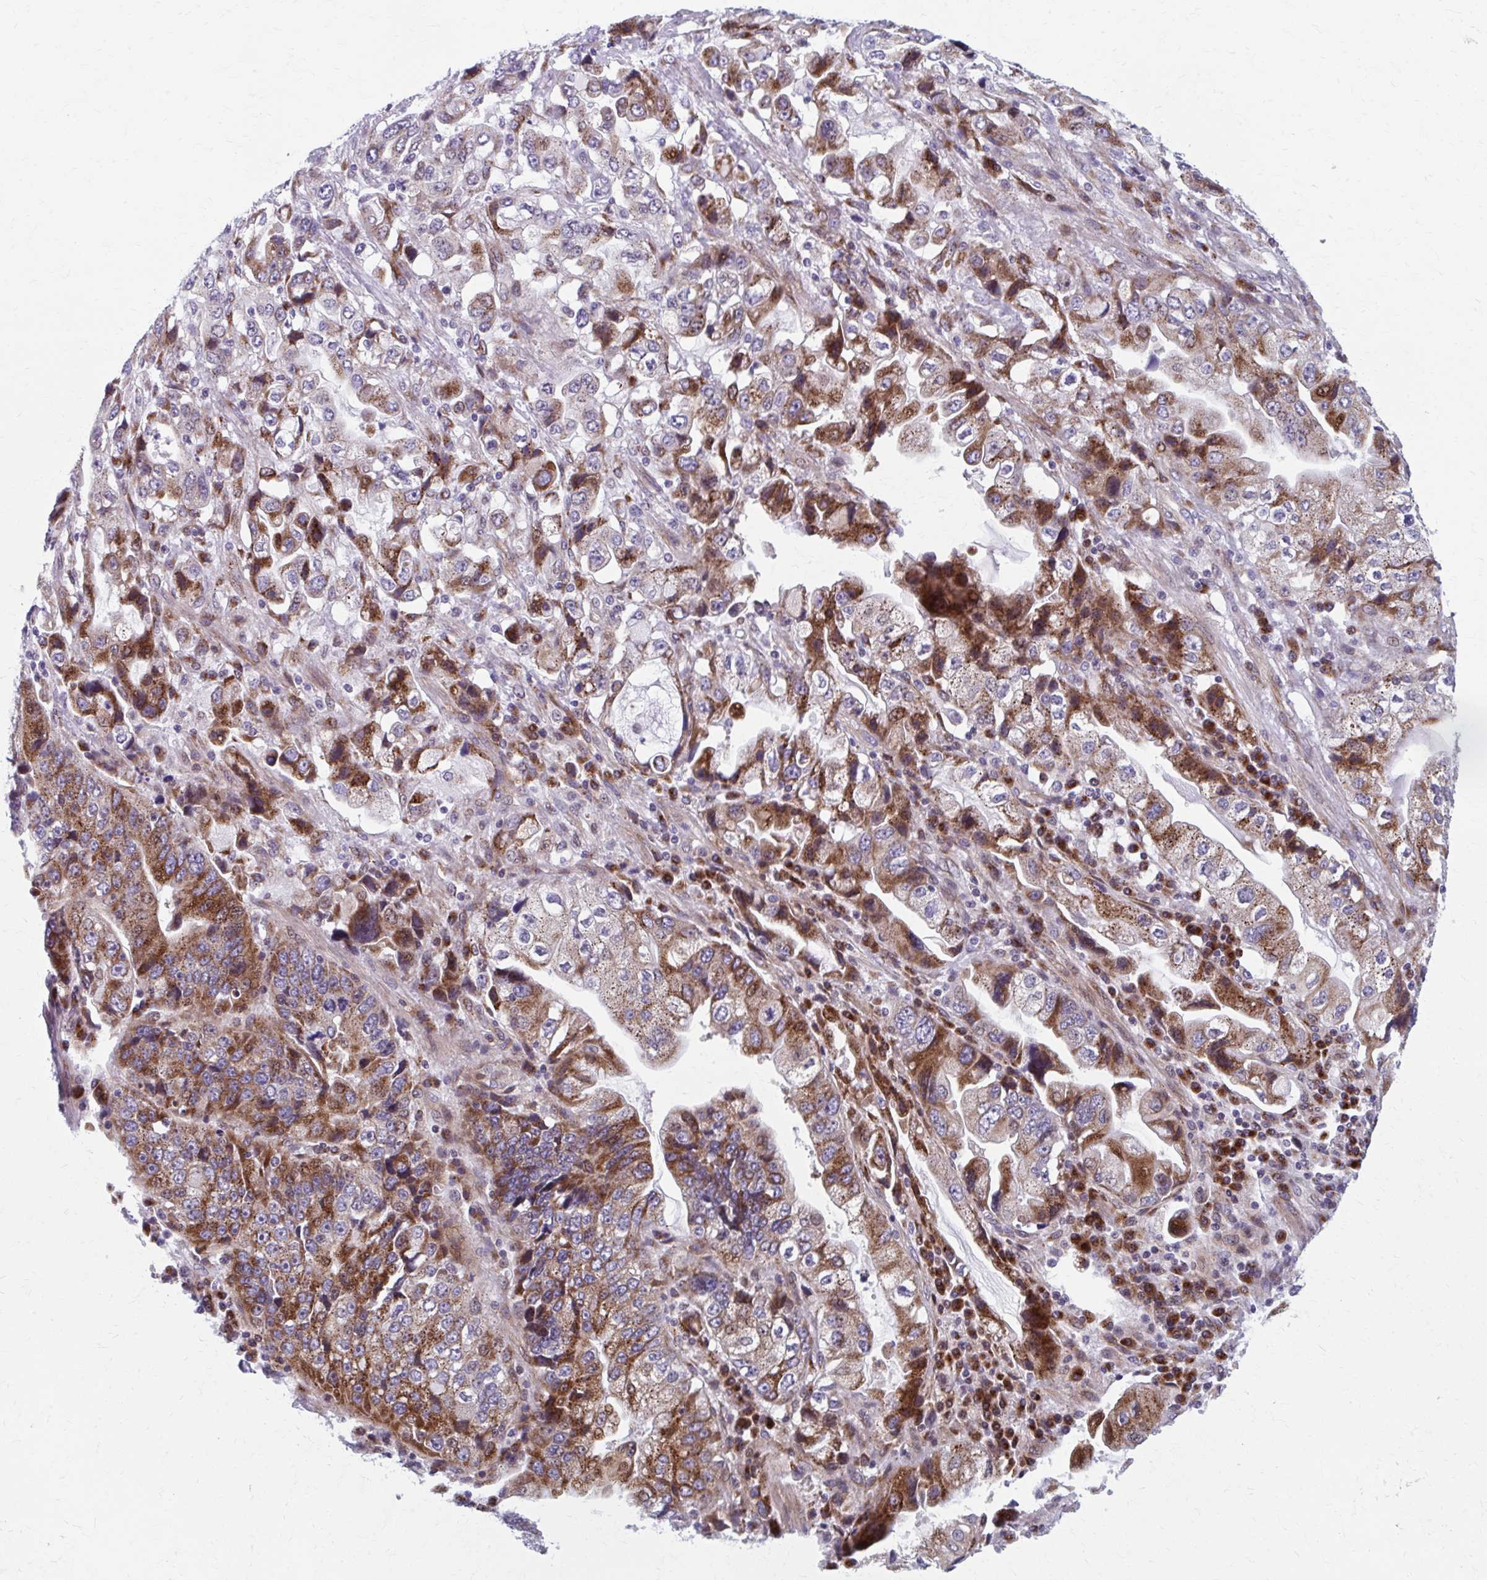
{"staining": {"intensity": "strong", "quantity": ">75%", "location": "cytoplasmic/membranous"}, "tissue": "stomach cancer", "cell_type": "Tumor cells", "image_type": "cancer", "snomed": [{"axis": "morphology", "description": "Adenocarcinoma, NOS"}, {"axis": "topography", "description": "Stomach, lower"}], "caption": "Stomach adenocarcinoma stained for a protein (brown) exhibits strong cytoplasmic/membranous positive positivity in approximately >75% of tumor cells.", "gene": "OLFM2", "patient": {"sex": "female", "age": 93}}